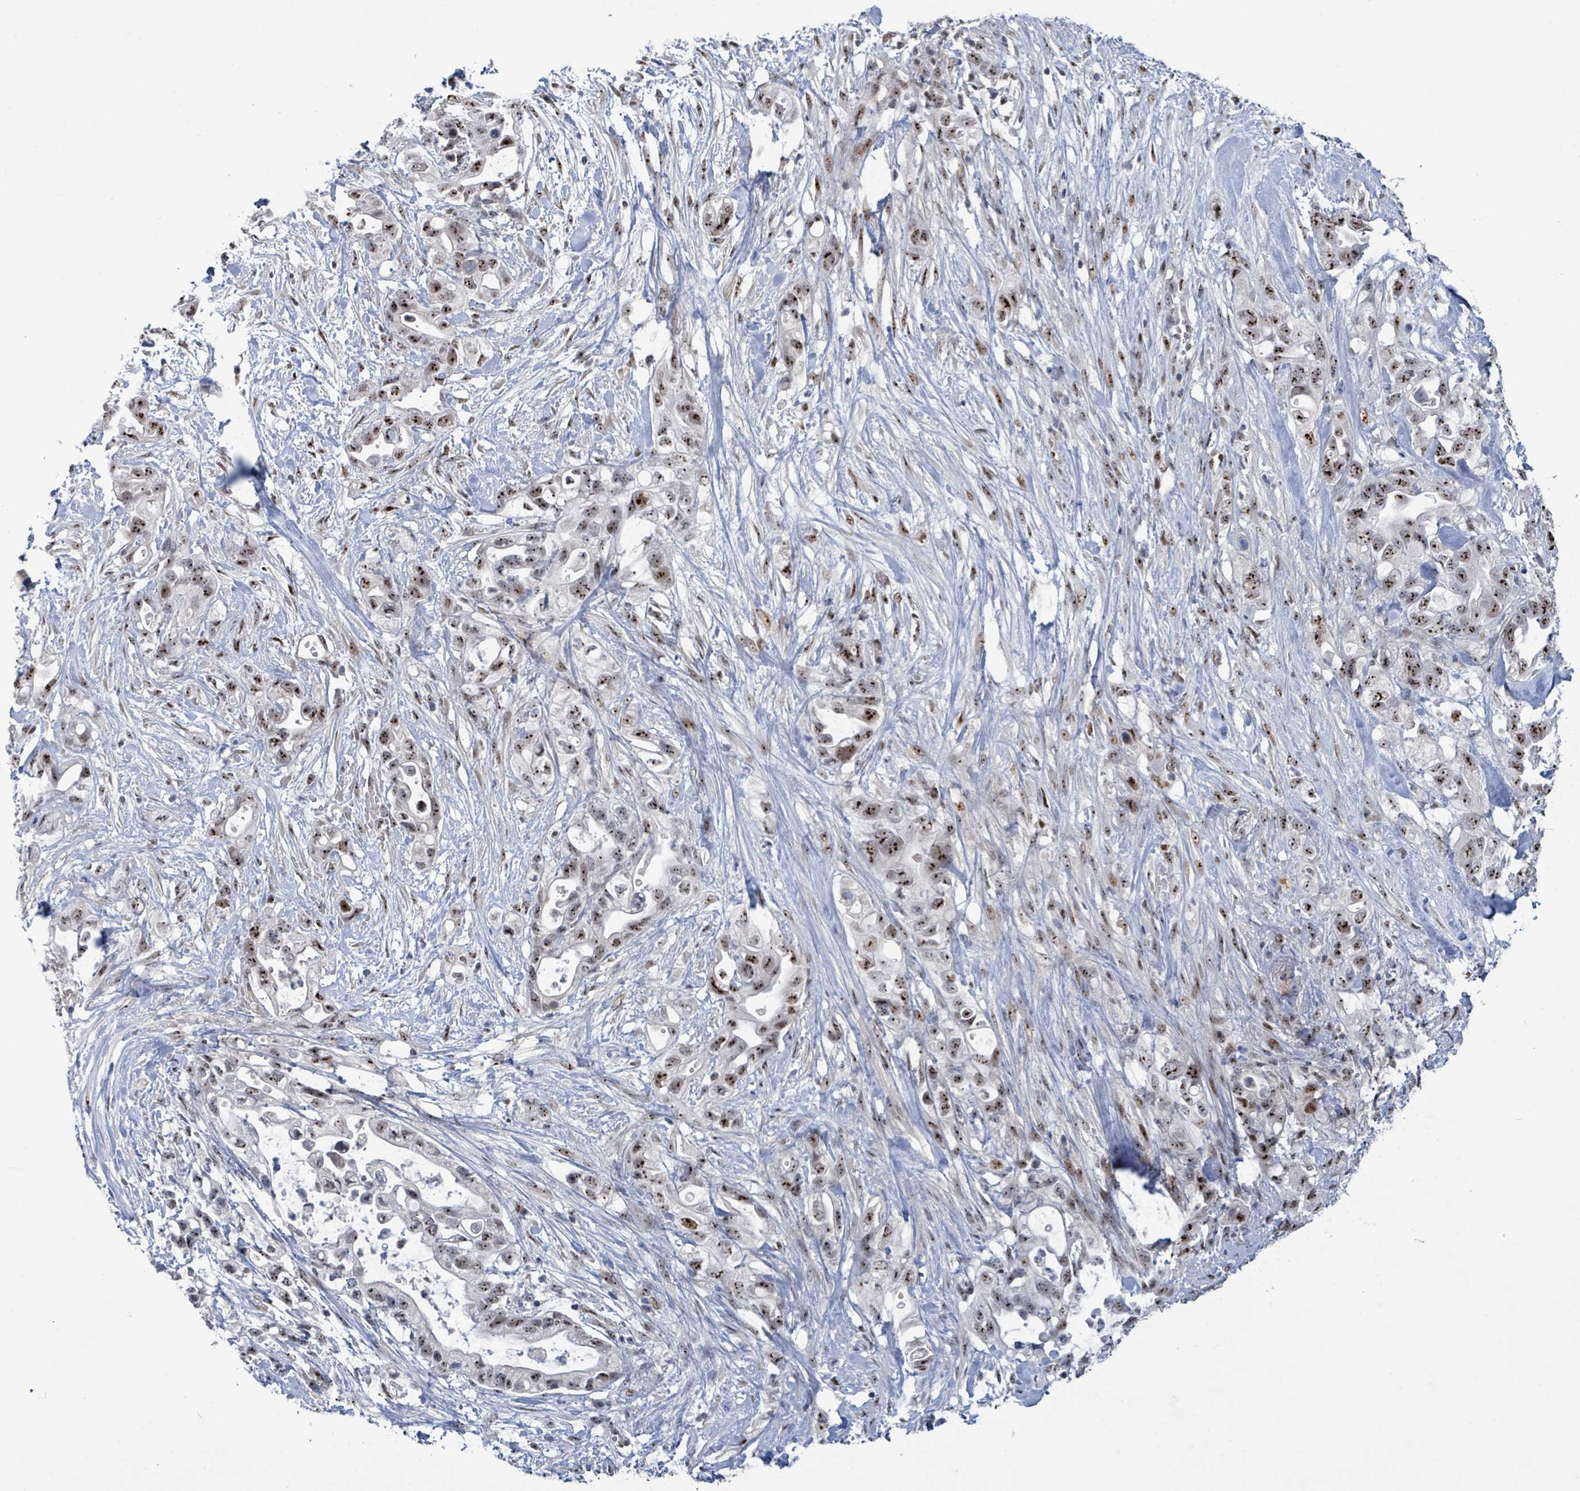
{"staining": {"intensity": "strong", "quantity": ">75%", "location": "nuclear"}, "tissue": "pancreatic cancer", "cell_type": "Tumor cells", "image_type": "cancer", "snomed": [{"axis": "morphology", "description": "Adenocarcinoma, NOS"}, {"axis": "topography", "description": "Pancreas"}], "caption": "A high-resolution photomicrograph shows immunohistochemistry (IHC) staining of pancreatic cancer (adenocarcinoma), which shows strong nuclear positivity in approximately >75% of tumor cells.", "gene": "RRN3", "patient": {"sex": "female", "age": 72}}